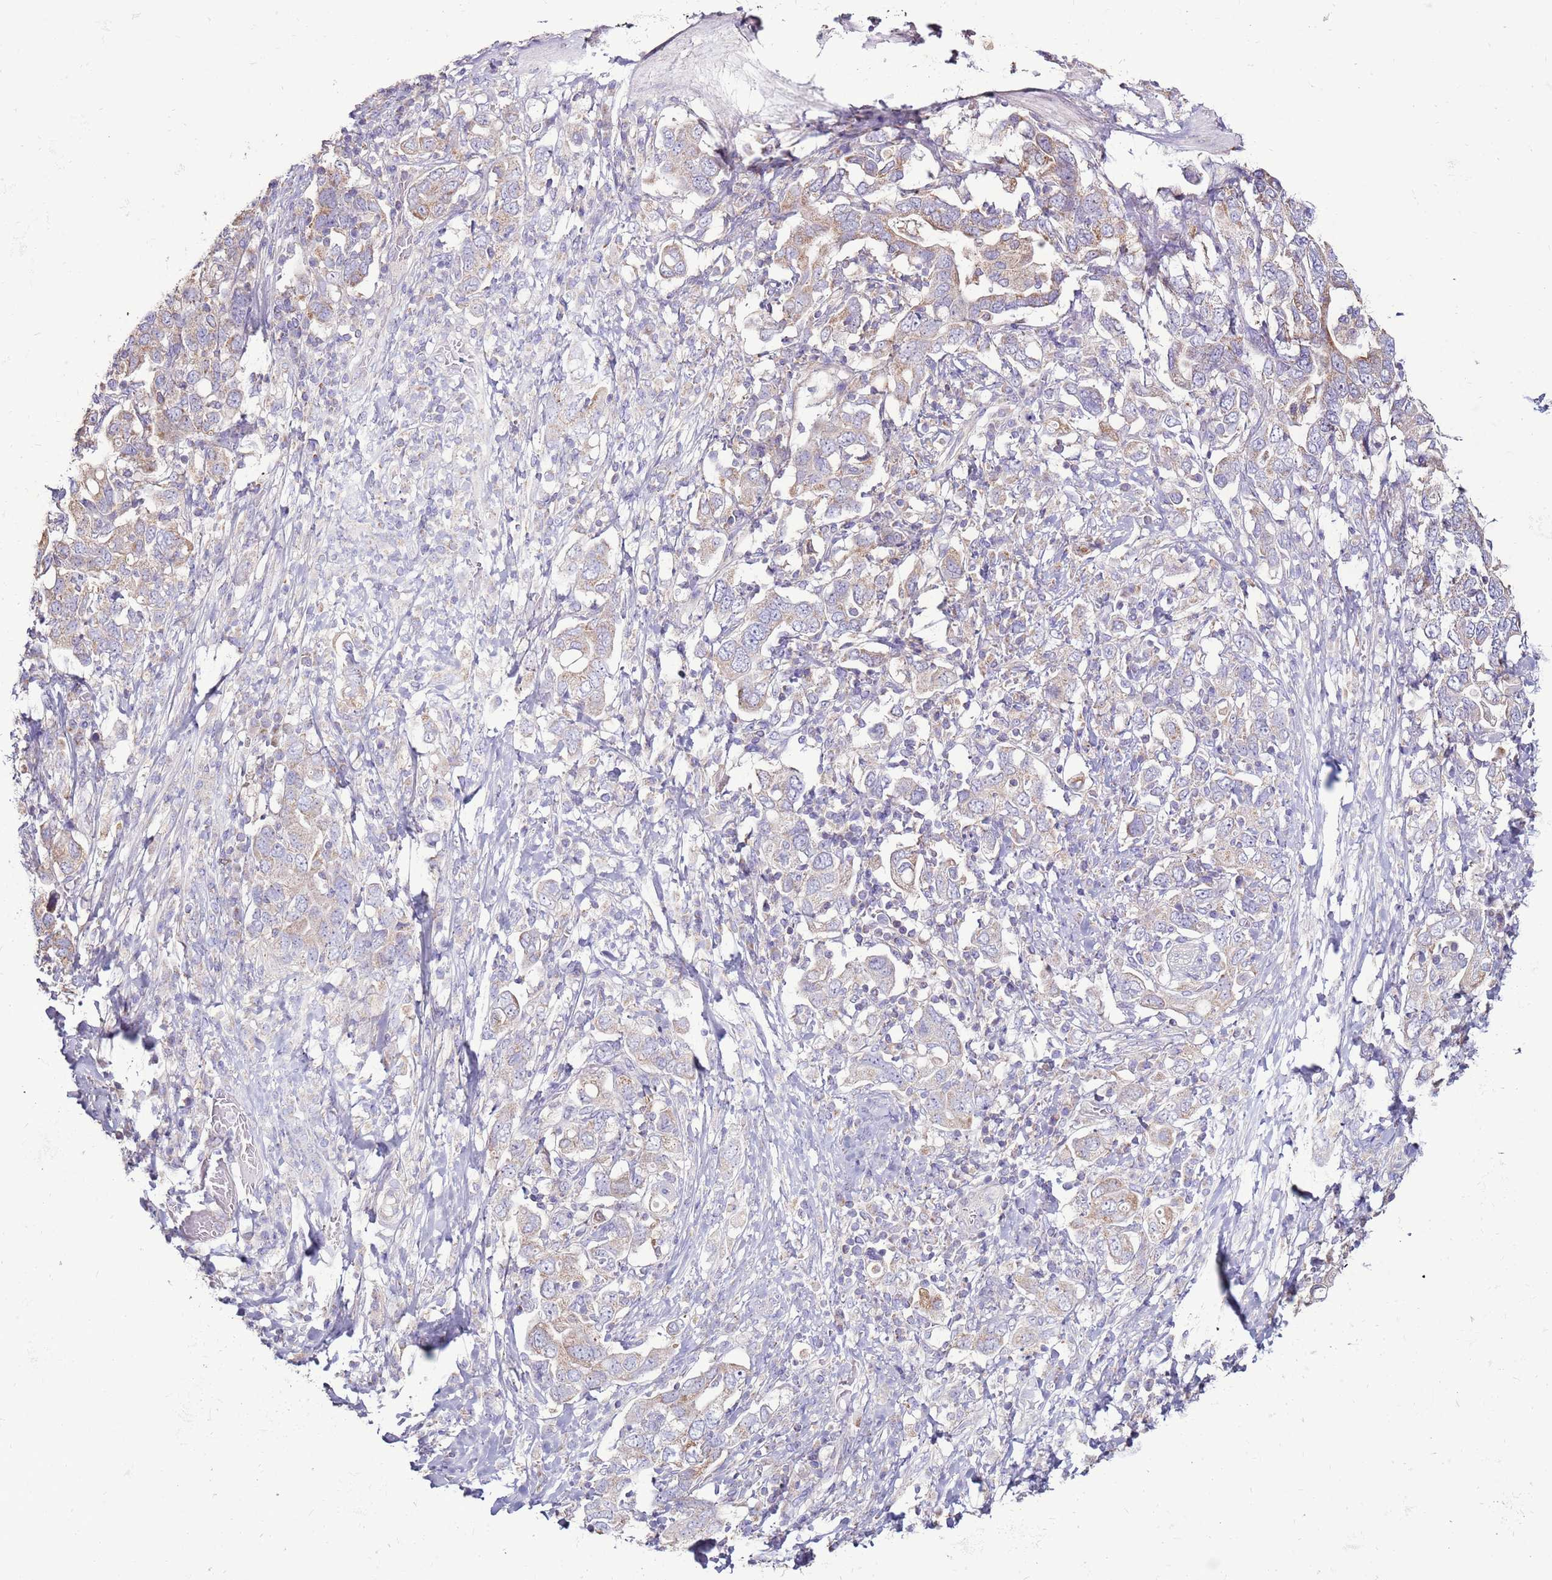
{"staining": {"intensity": "moderate", "quantity": "25%-75%", "location": "cytoplasmic/membranous"}, "tissue": "stomach cancer", "cell_type": "Tumor cells", "image_type": "cancer", "snomed": [{"axis": "morphology", "description": "Adenocarcinoma, NOS"}, {"axis": "topography", "description": "Stomach, upper"}, {"axis": "topography", "description": "Stomach"}], "caption": "Protein expression analysis of stomach cancer reveals moderate cytoplasmic/membranous positivity in approximately 25%-75% of tumor cells.", "gene": "TRAPPC4", "patient": {"sex": "male", "age": 62}}